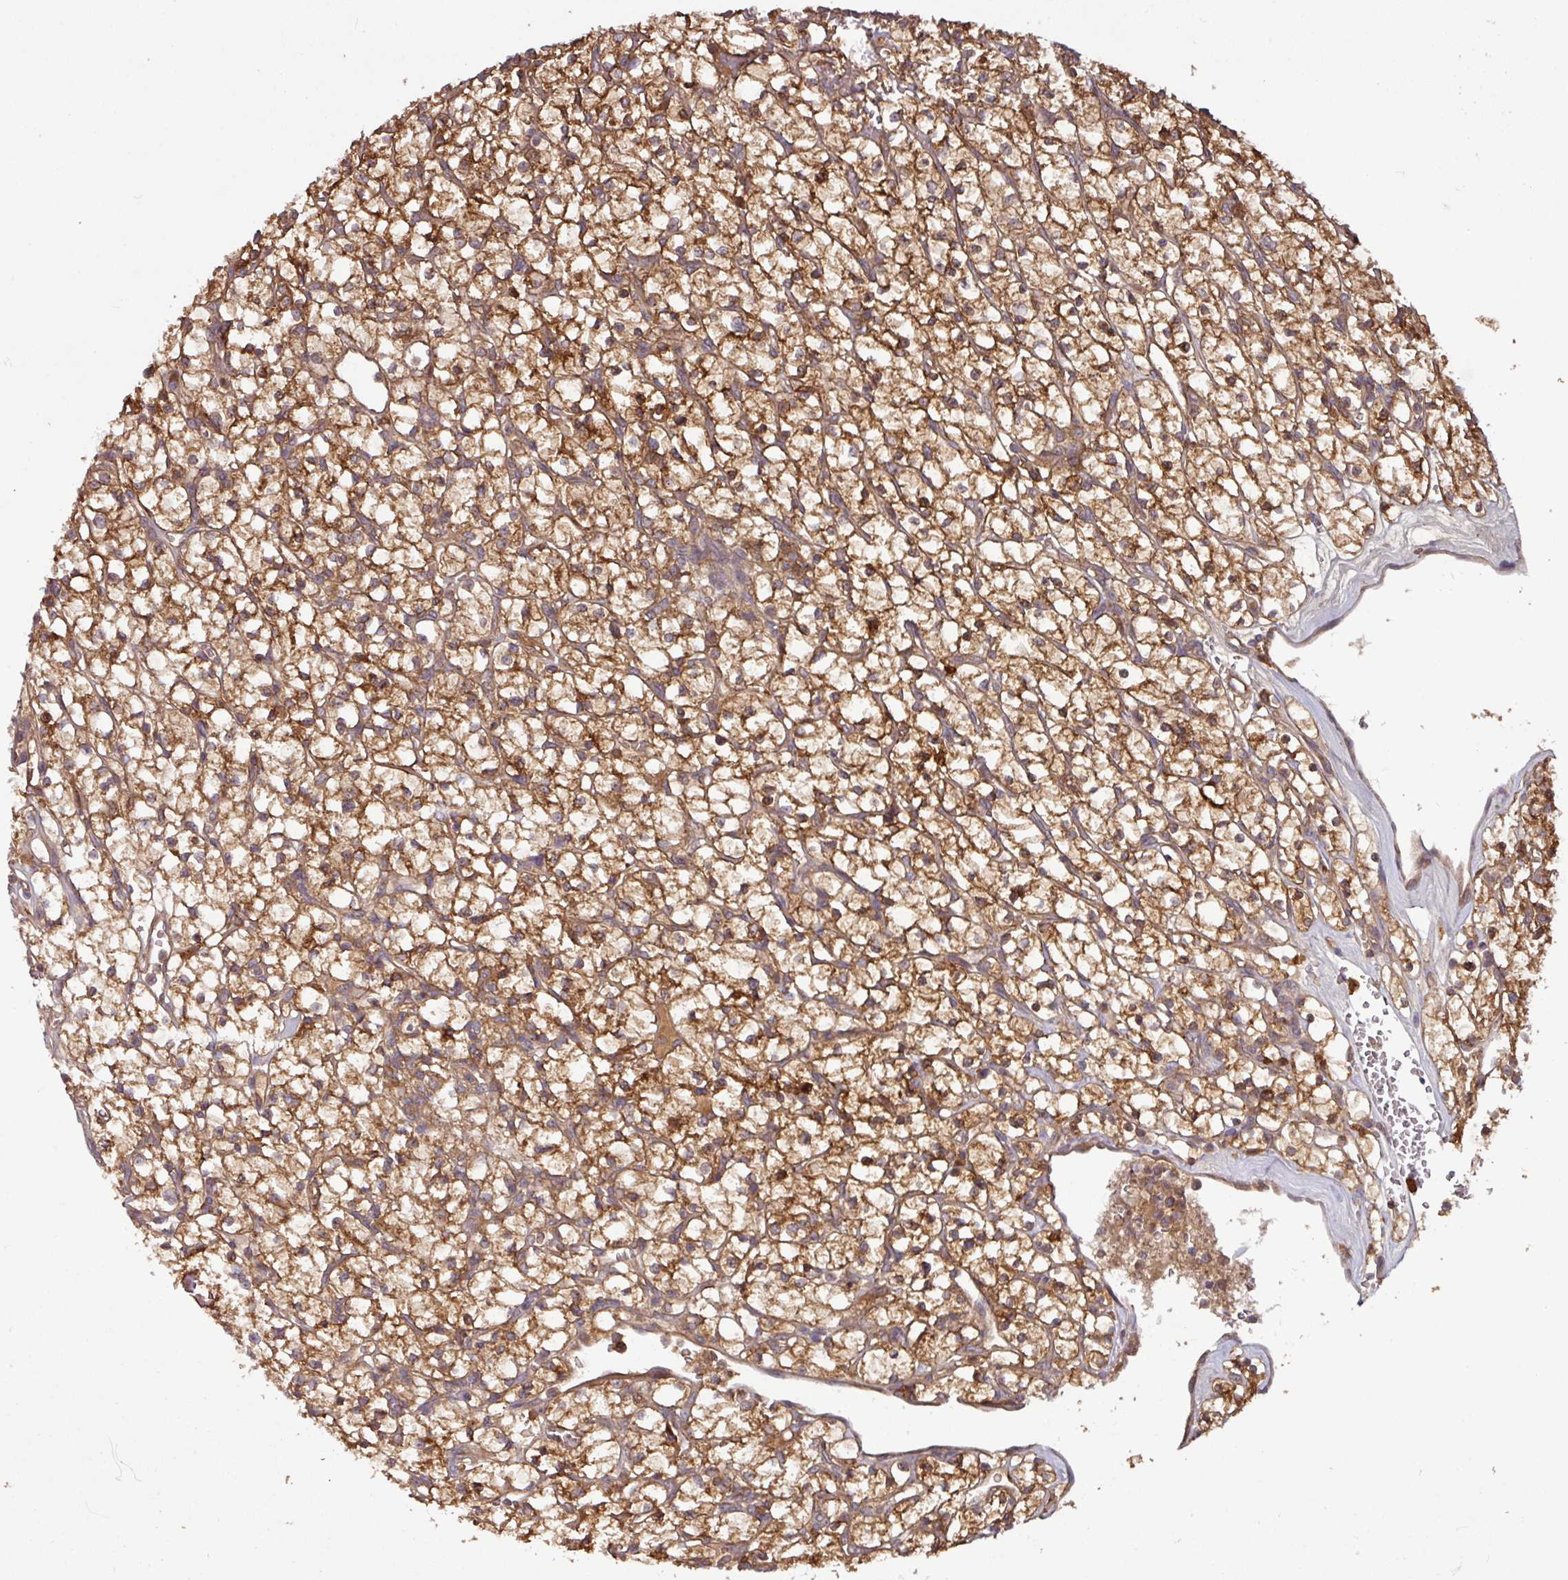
{"staining": {"intensity": "strong", "quantity": ">75%", "location": "cytoplasmic/membranous"}, "tissue": "renal cancer", "cell_type": "Tumor cells", "image_type": "cancer", "snomed": [{"axis": "morphology", "description": "Adenocarcinoma, NOS"}, {"axis": "topography", "description": "Kidney"}], "caption": "Adenocarcinoma (renal) stained with immunohistochemistry displays strong cytoplasmic/membranous expression in approximately >75% of tumor cells.", "gene": "GNPDA1", "patient": {"sex": "female", "age": 64}}